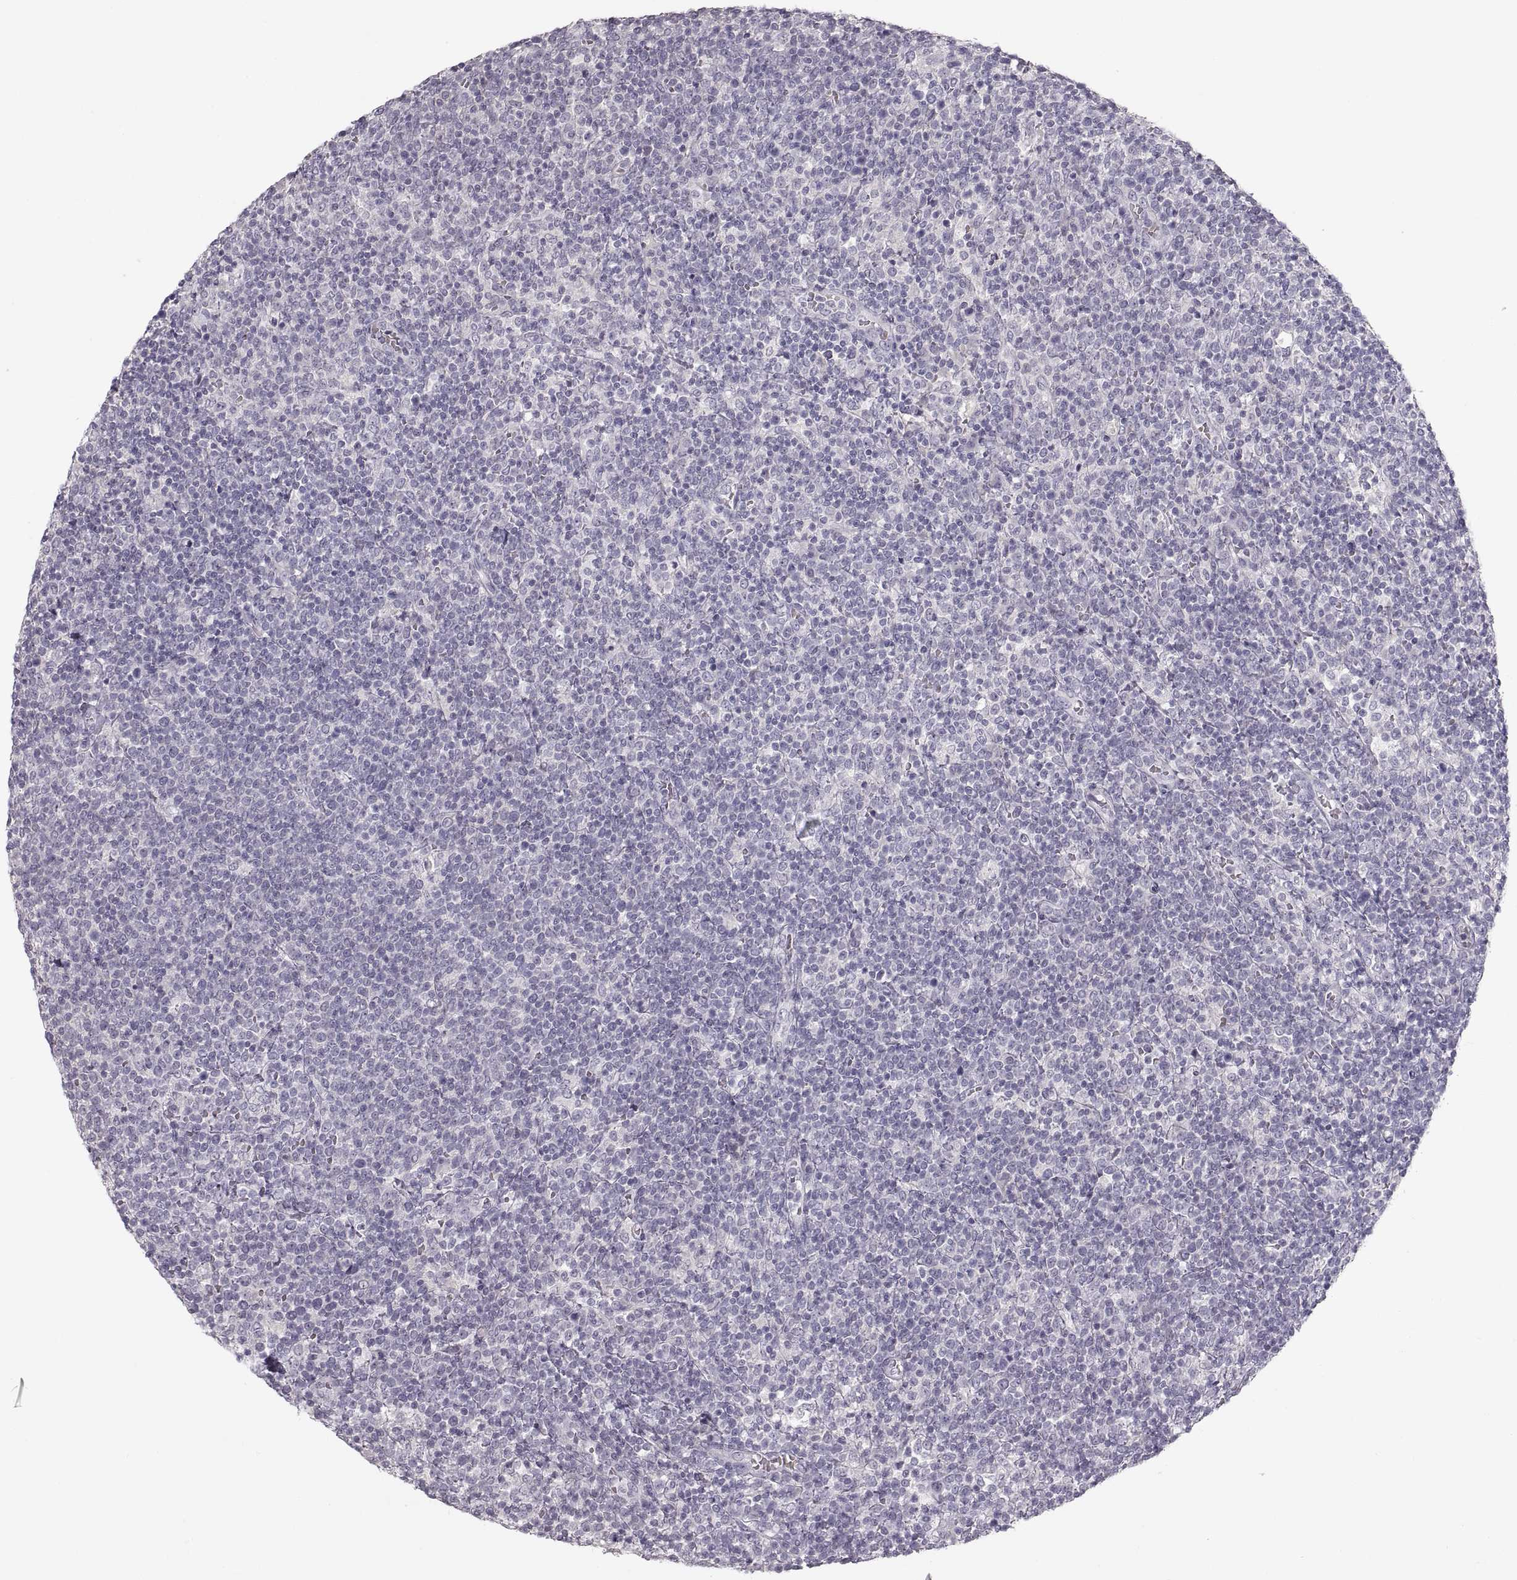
{"staining": {"intensity": "negative", "quantity": "none", "location": "none"}, "tissue": "lymphoma", "cell_type": "Tumor cells", "image_type": "cancer", "snomed": [{"axis": "morphology", "description": "Malignant lymphoma, non-Hodgkin's type, High grade"}, {"axis": "topography", "description": "Lymph node"}], "caption": "The histopathology image exhibits no staining of tumor cells in malignant lymphoma, non-Hodgkin's type (high-grade).", "gene": "PCSK2", "patient": {"sex": "male", "age": 61}}